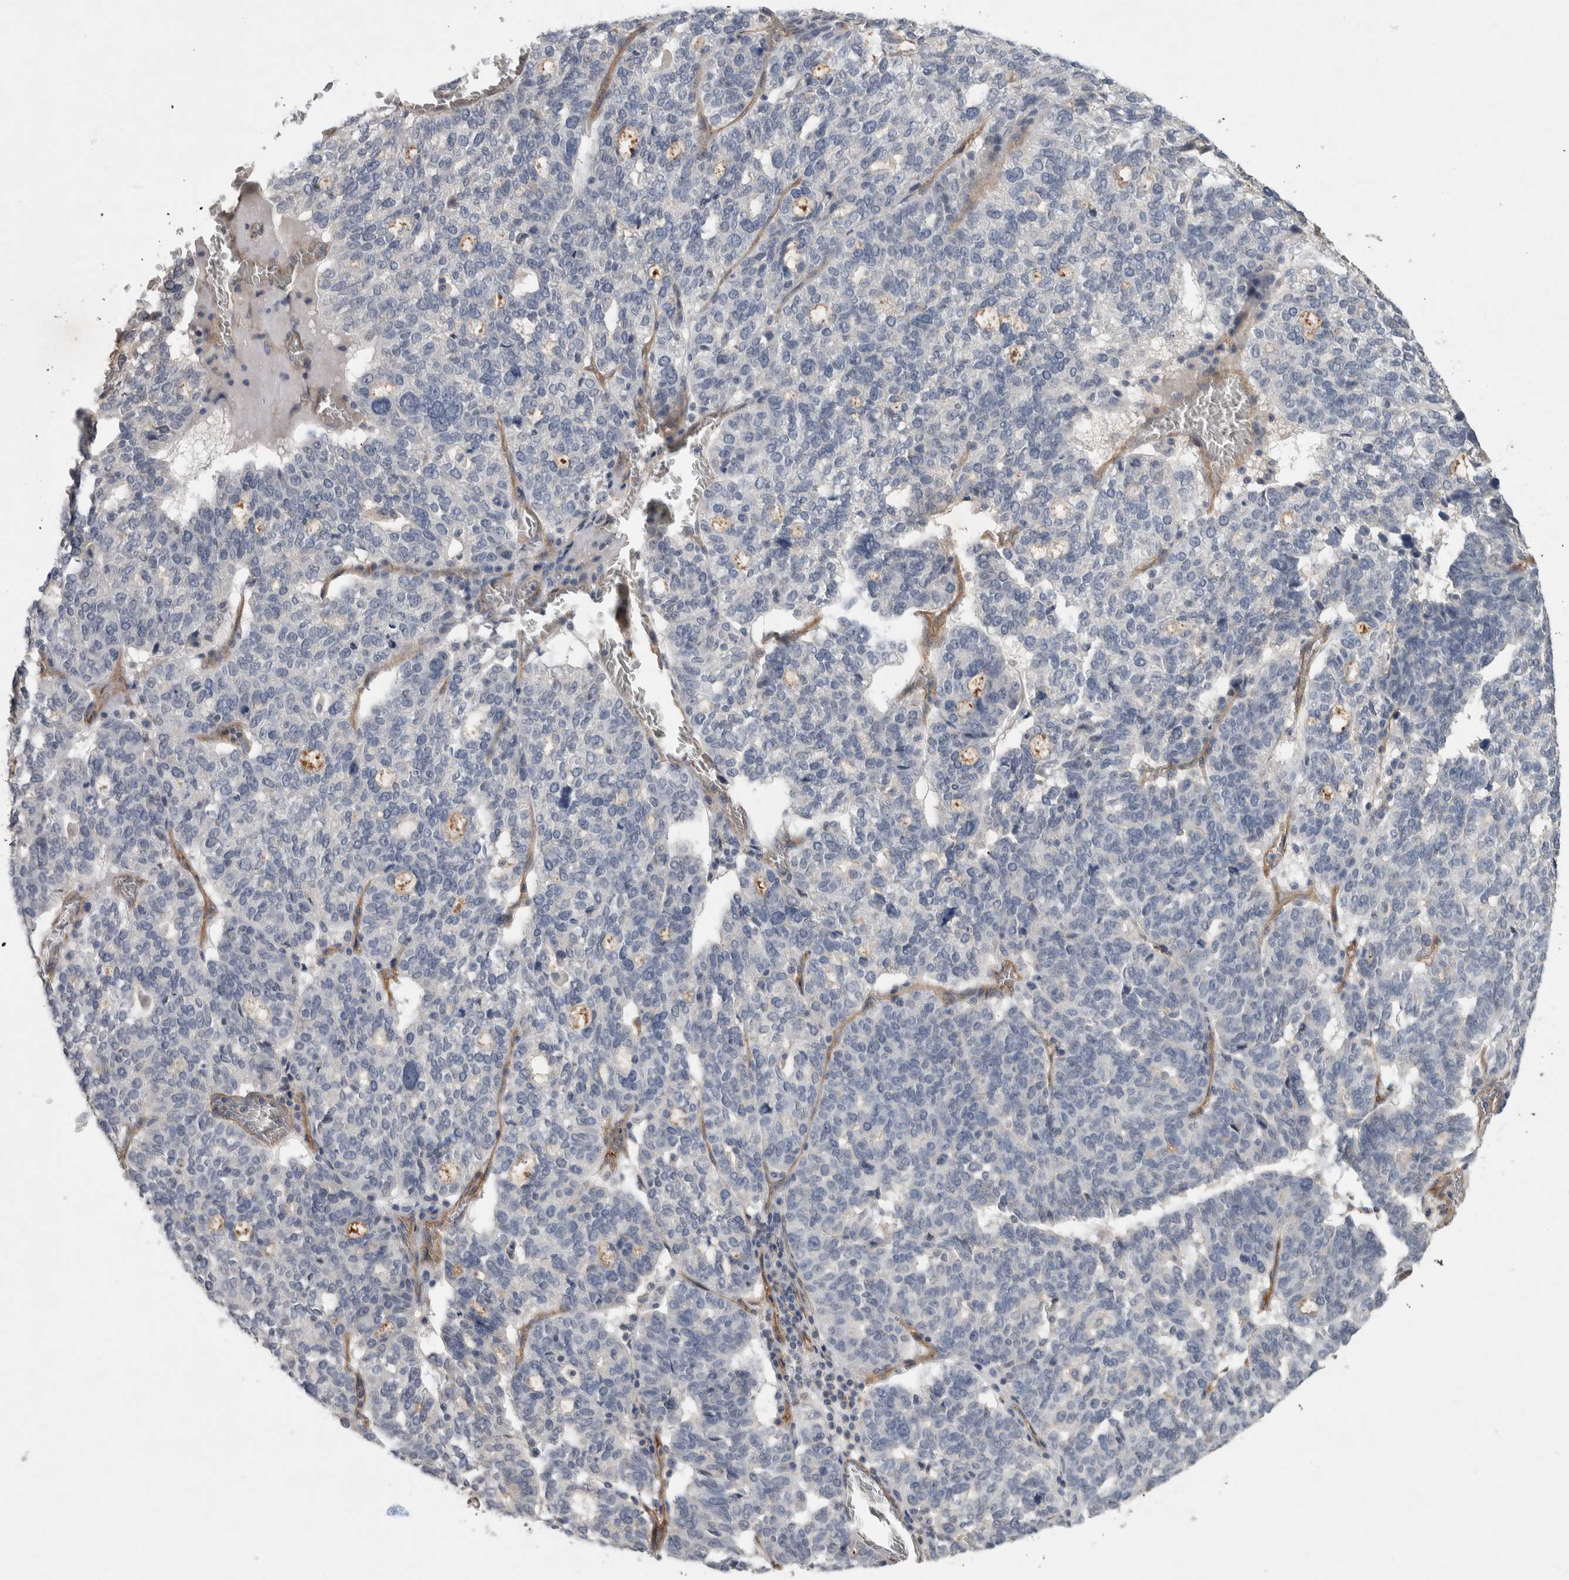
{"staining": {"intensity": "negative", "quantity": "none", "location": "none"}, "tissue": "ovarian cancer", "cell_type": "Tumor cells", "image_type": "cancer", "snomed": [{"axis": "morphology", "description": "Cystadenocarcinoma, serous, NOS"}, {"axis": "topography", "description": "Ovary"}], "caption": "Tumor cells show no significant protein expression in serous cystadenocarcinoma (ovarian). The staining is performed using DAB brown chromogen with nuclei counter-stained in using hematoxylin.", "gene": "RECK", "patient": {"sex": "female", "age": 59}}